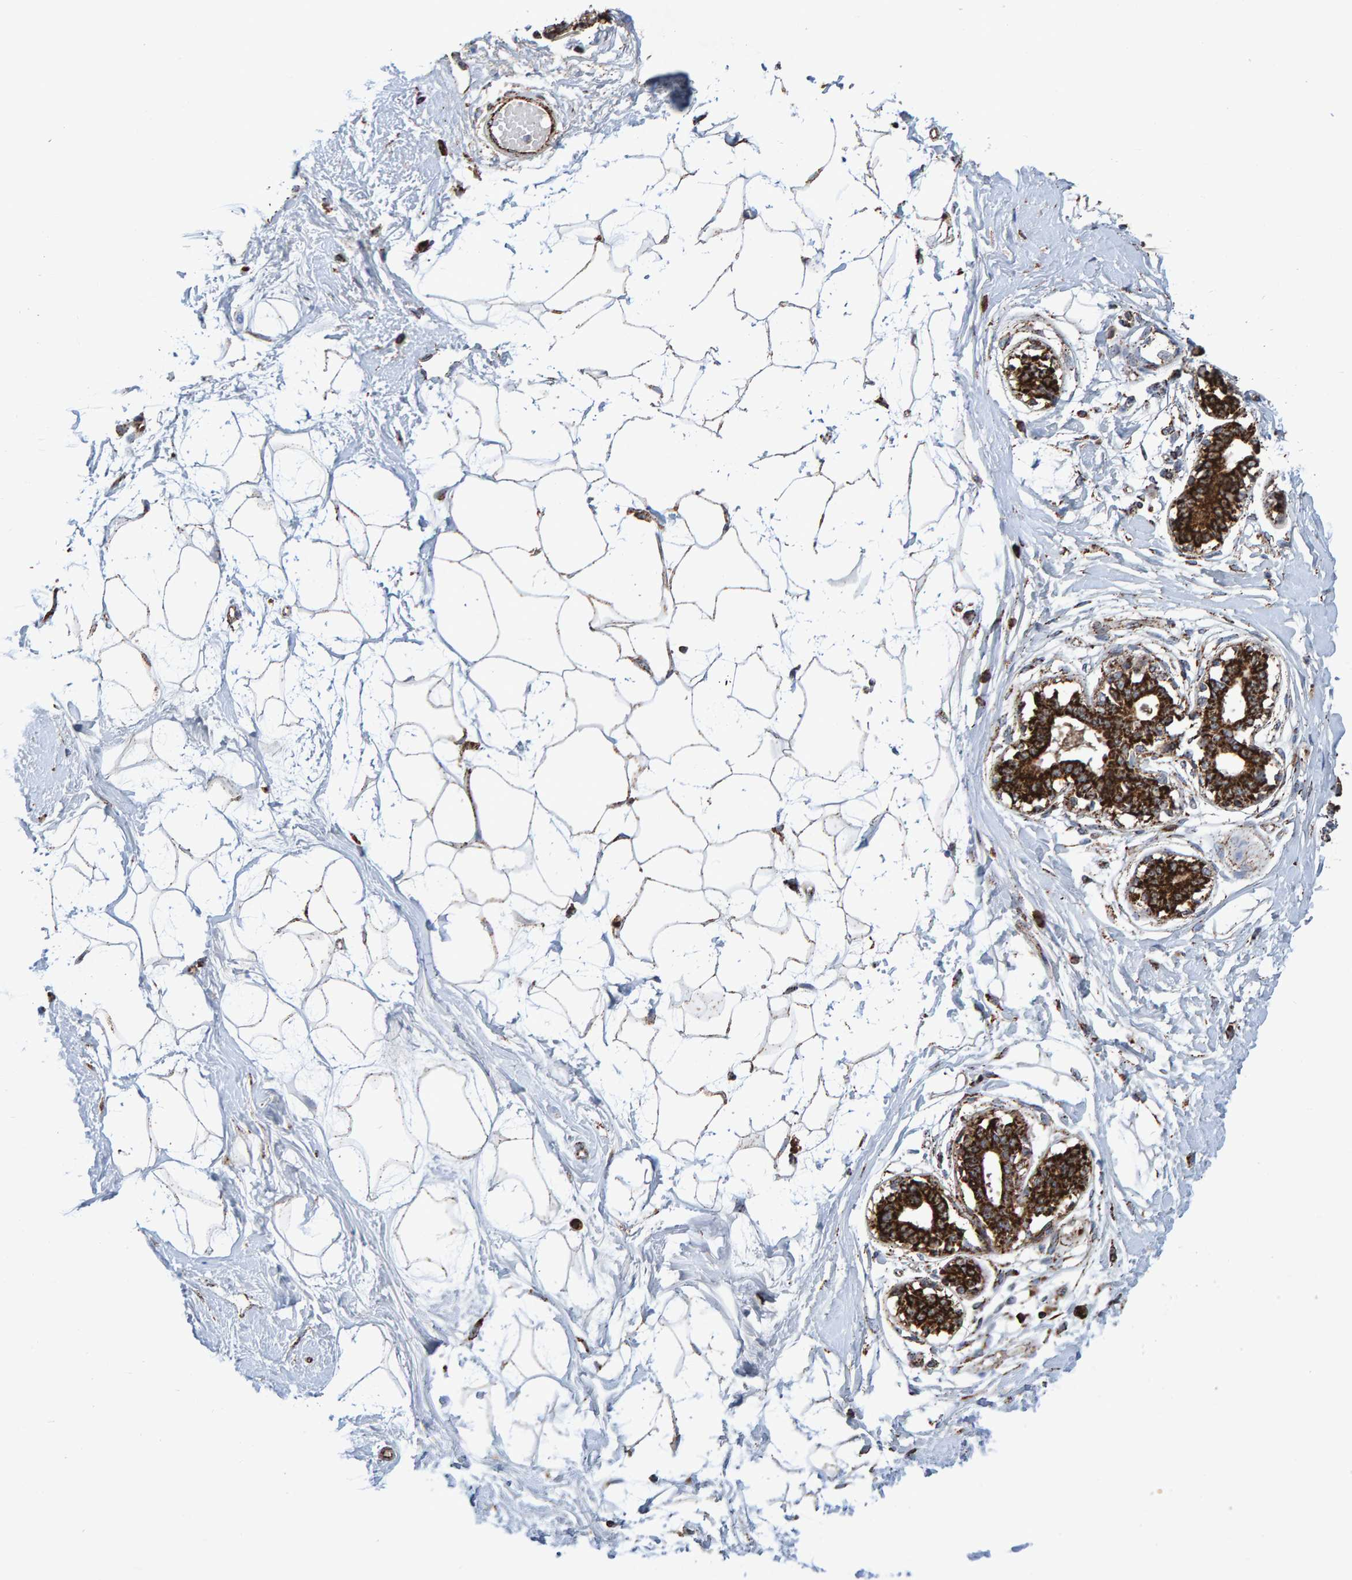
{"staining": {"intensity": "moderate", "quantity": ">75%", "location": "cytoplasmic/membranous"}, "tissue": "breast", "cell_type": "Adipocytes", "image_type": "normal", "snomed": [{"axis": "morphology", "description": "Normal tissue, NOS"}, {"axis": "topography", "description": "Breast"}], "caption": "An image showing moderate cytoplasmic/membranous staining in approximately >75% of adipocytes in normal breast, as visualized by brown immunohistochemical staining.", "gene": "MRPL45", "patient": {"sex": "female", "age": 45}}